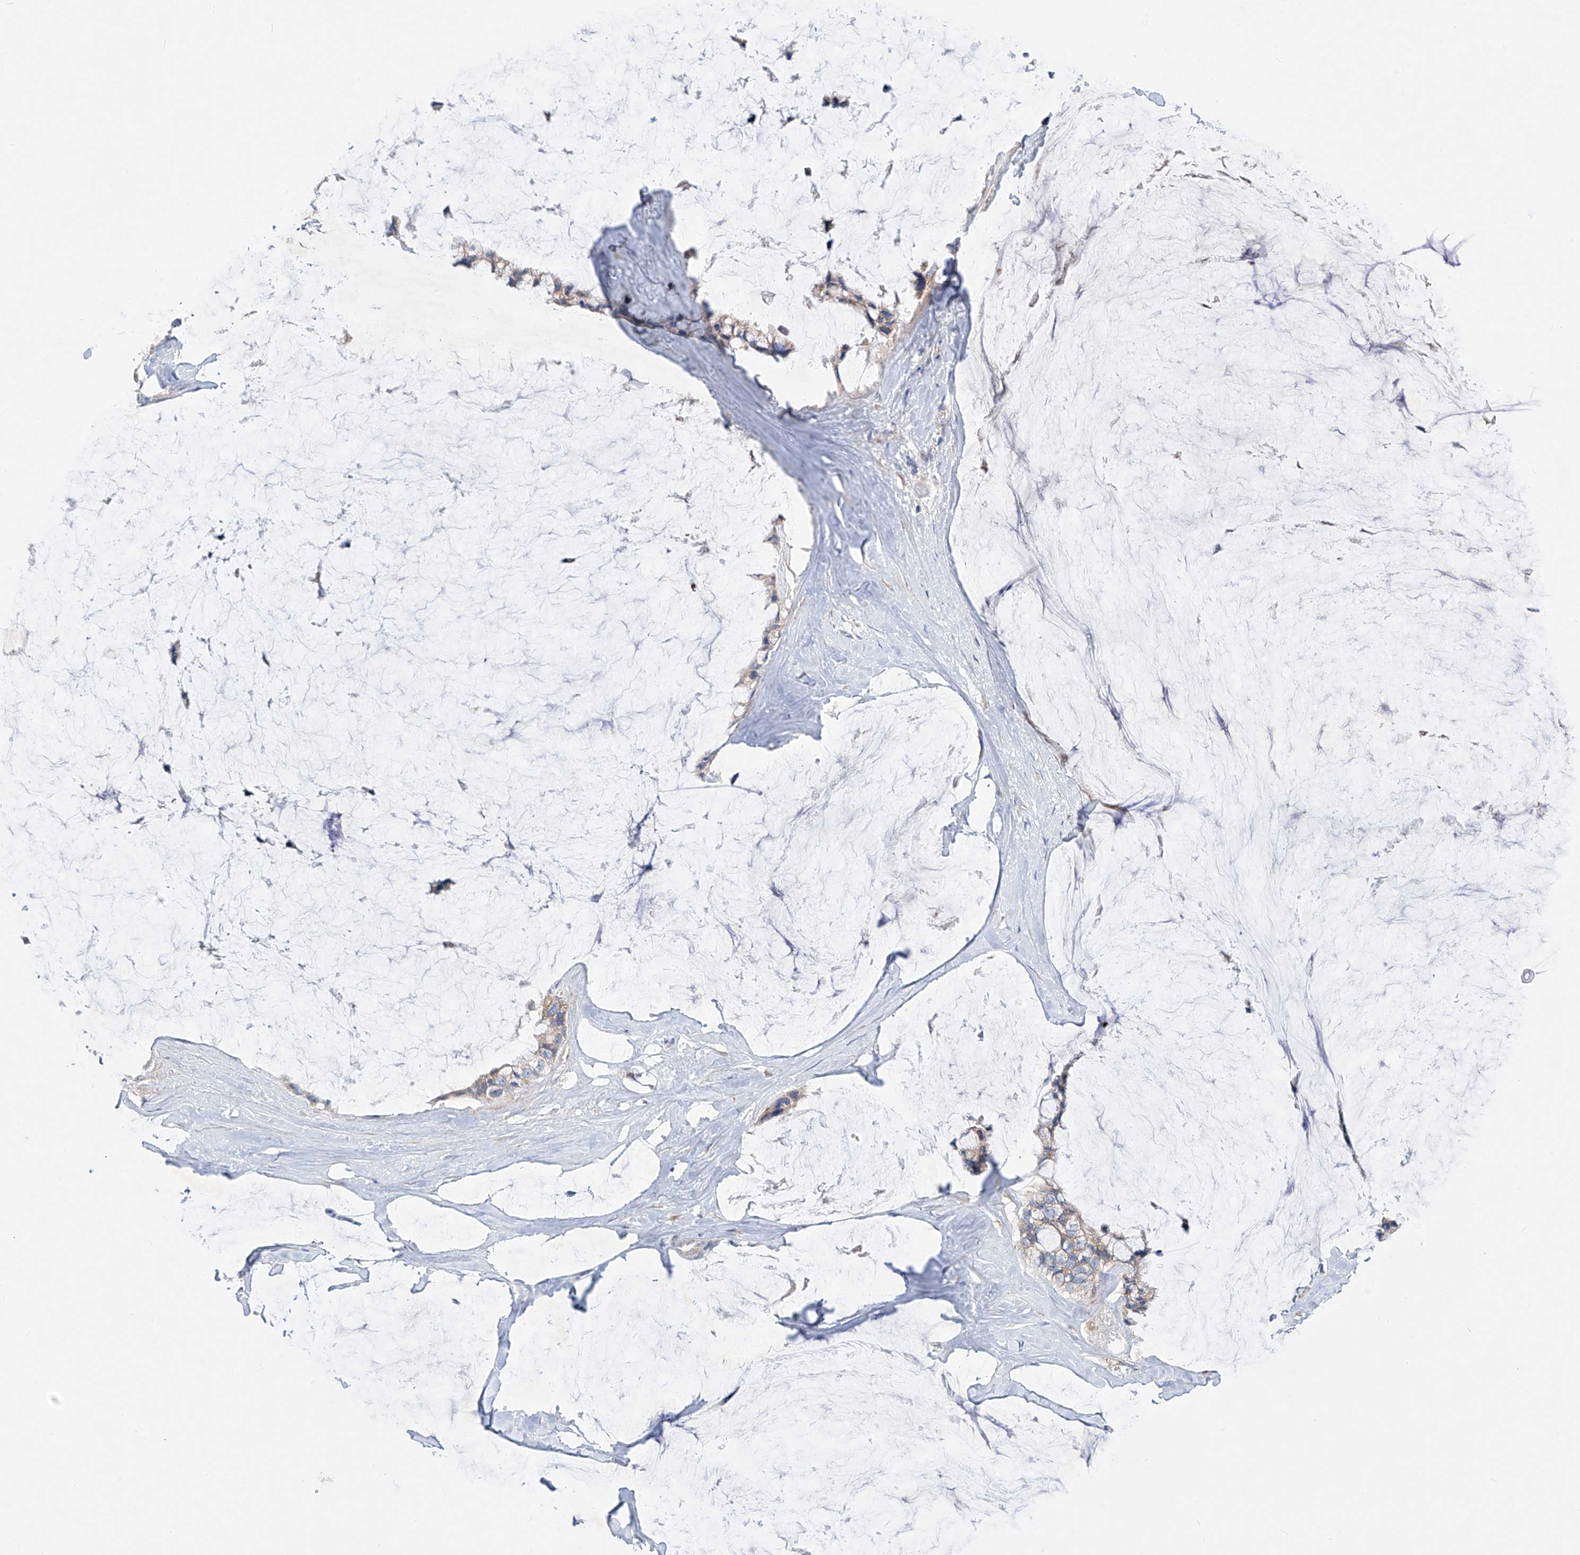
{"staining": {"intensity": "weak", "quantity": "25%-75%", "location": "cytoplasmic/membranous"}, "tissue": "ovarian cancer", "cell_type": "Tumor cells", "image_type": "cancer", "snomed": [{"axis": "morphology", "description": "Cystadenocarcinoma, mucinous, NOS"}, {"axis": "topography", "description": "Ovary"}], "caption": "Human mucinous cystadenocarcinoma (ovarian) stained with a brown dye shows weak cytoplasmic/membranous positive expression in about 25%-75% of tumor cells.", "gene": "UFL1", "patient": {"sex": "female", "age": 39}}